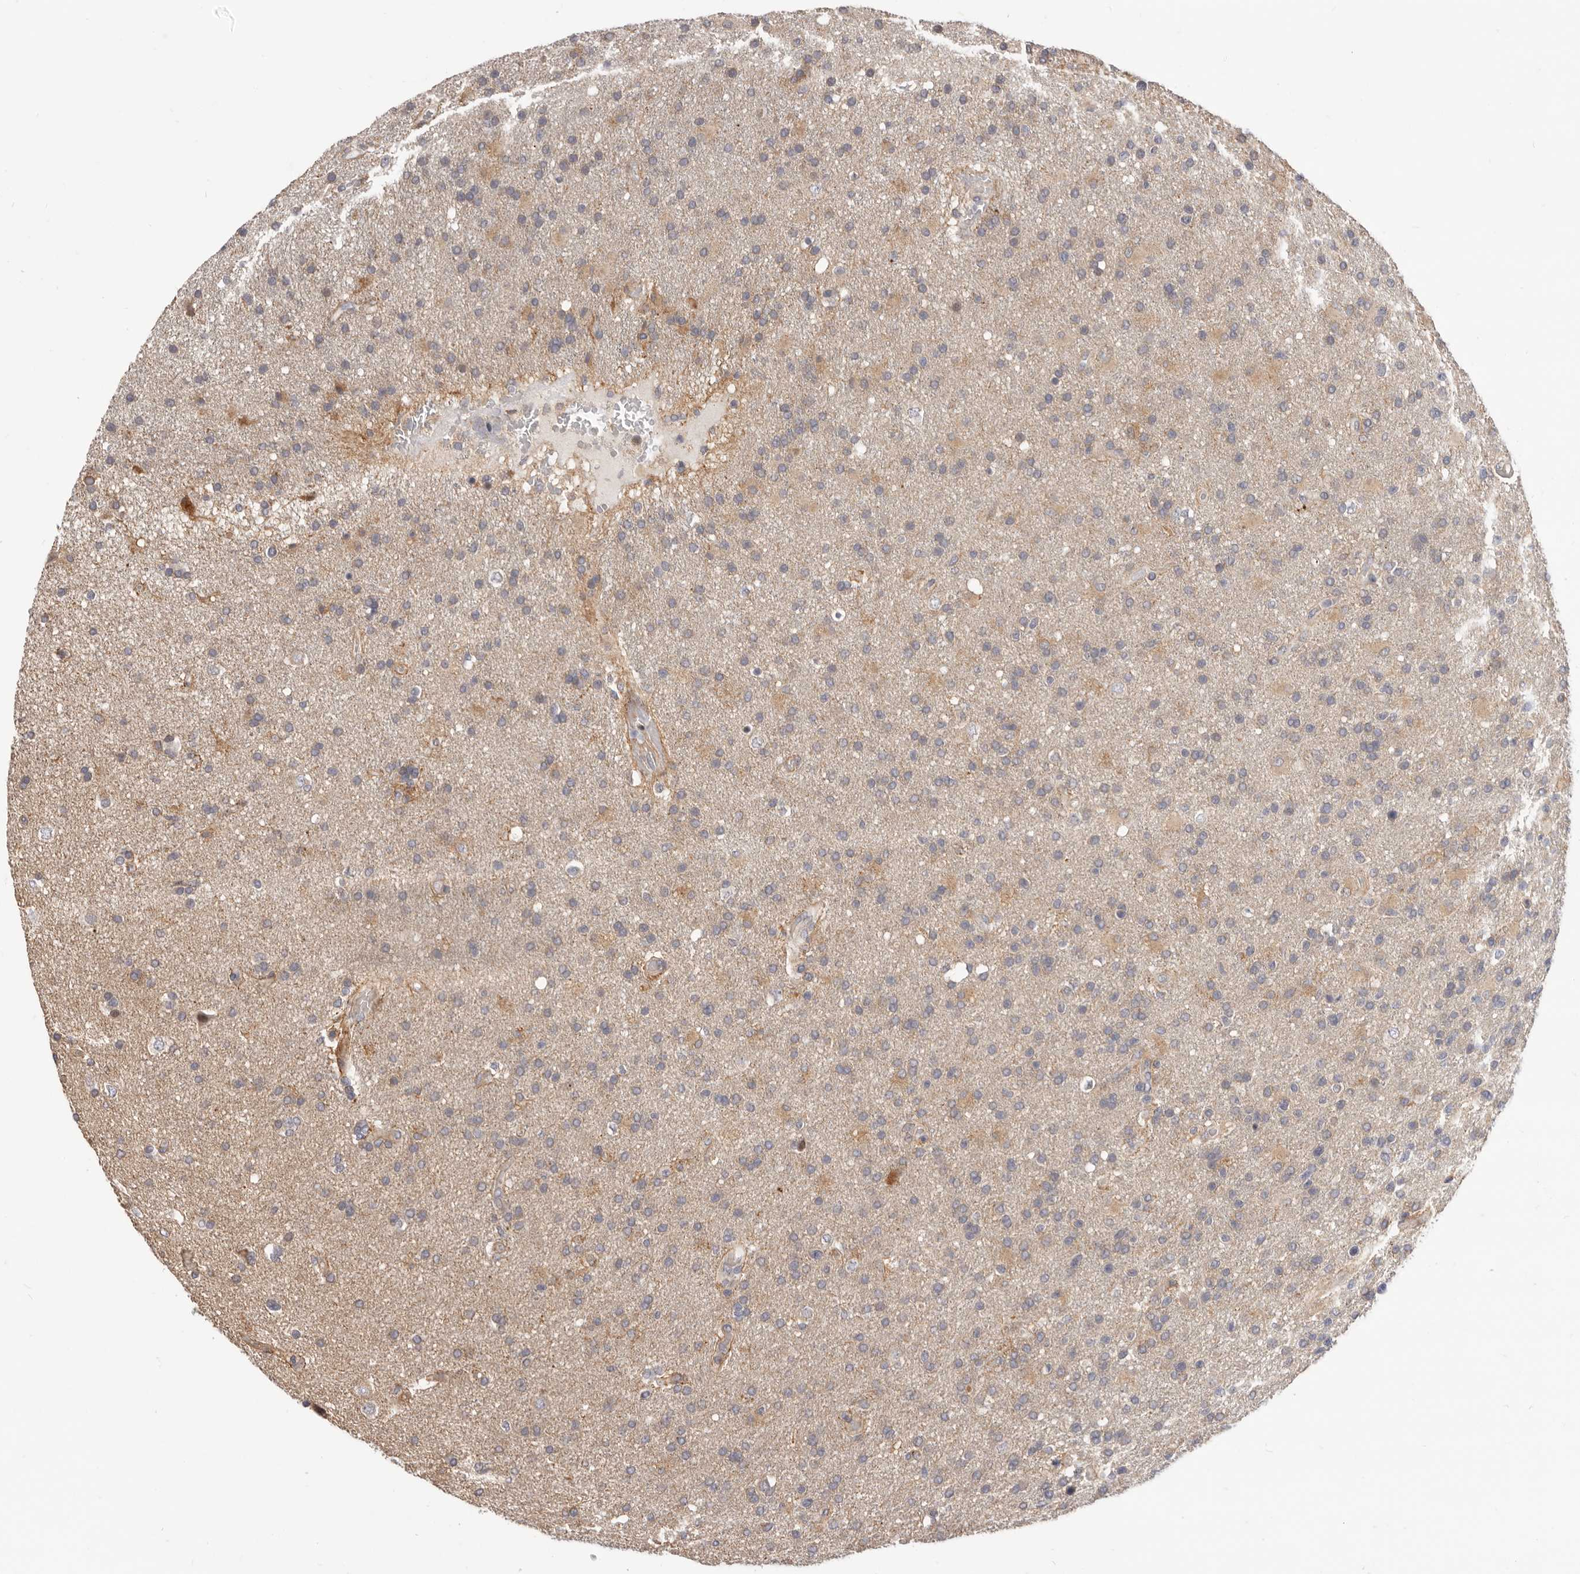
{"staining": {"intensity": "negative", "quantity": "none", "location": "none"}, "tissue": "glioma", "cell_type": "Tumor cells", "image_type": "cancer", "snomed": [{"axis": "morphology", "description": "Glioma, malignant, High grade"}, {"axis": "topography", "description": "Brain"}], "caption": "Tumor cells show no significant positivity in glioma.", "gene": "TOR3A", "patient": {"sex": "male", "age": 72}}